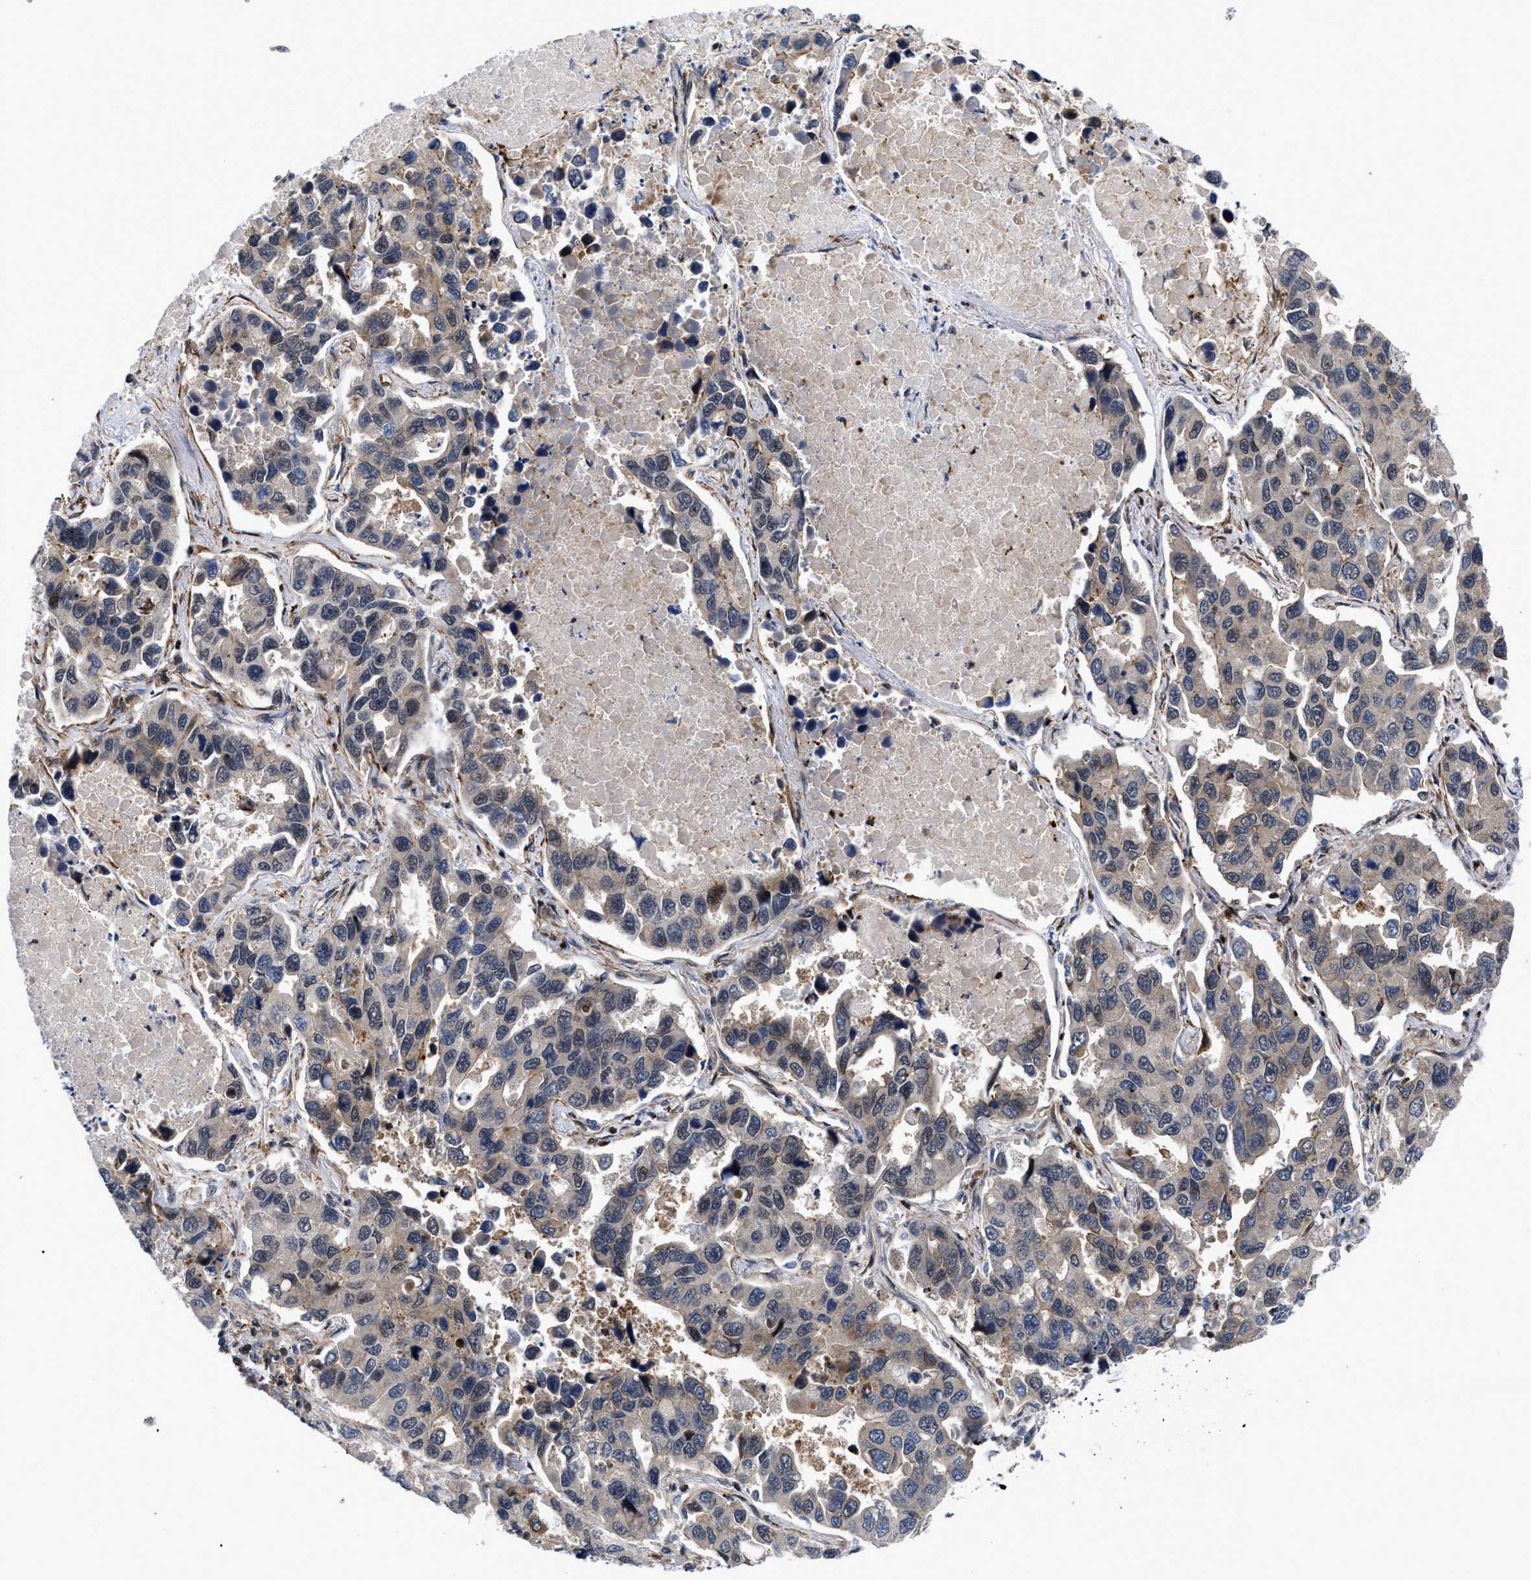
{"staining": {"intensity": "moderate", "quantity": "<25%", "location": "cytoplasmic/membranous"}, "tissue": "lung cancer", "cell_type": "Tumor cells", "image_type": "cancer", "snomed": [{"axis": "morphology", "description": "Adenocarcinoma, NOS"}, {"axis": "topography", "description": "Lung"}], "caption": "This micrograph displays immunohistochemistry staining of human lung cancer, with low moderate cytoplasmic/membranous expression in about <25% of tumor cells.", "gene": "SPAST", "patient": {"sex": "male", "age": 64}}